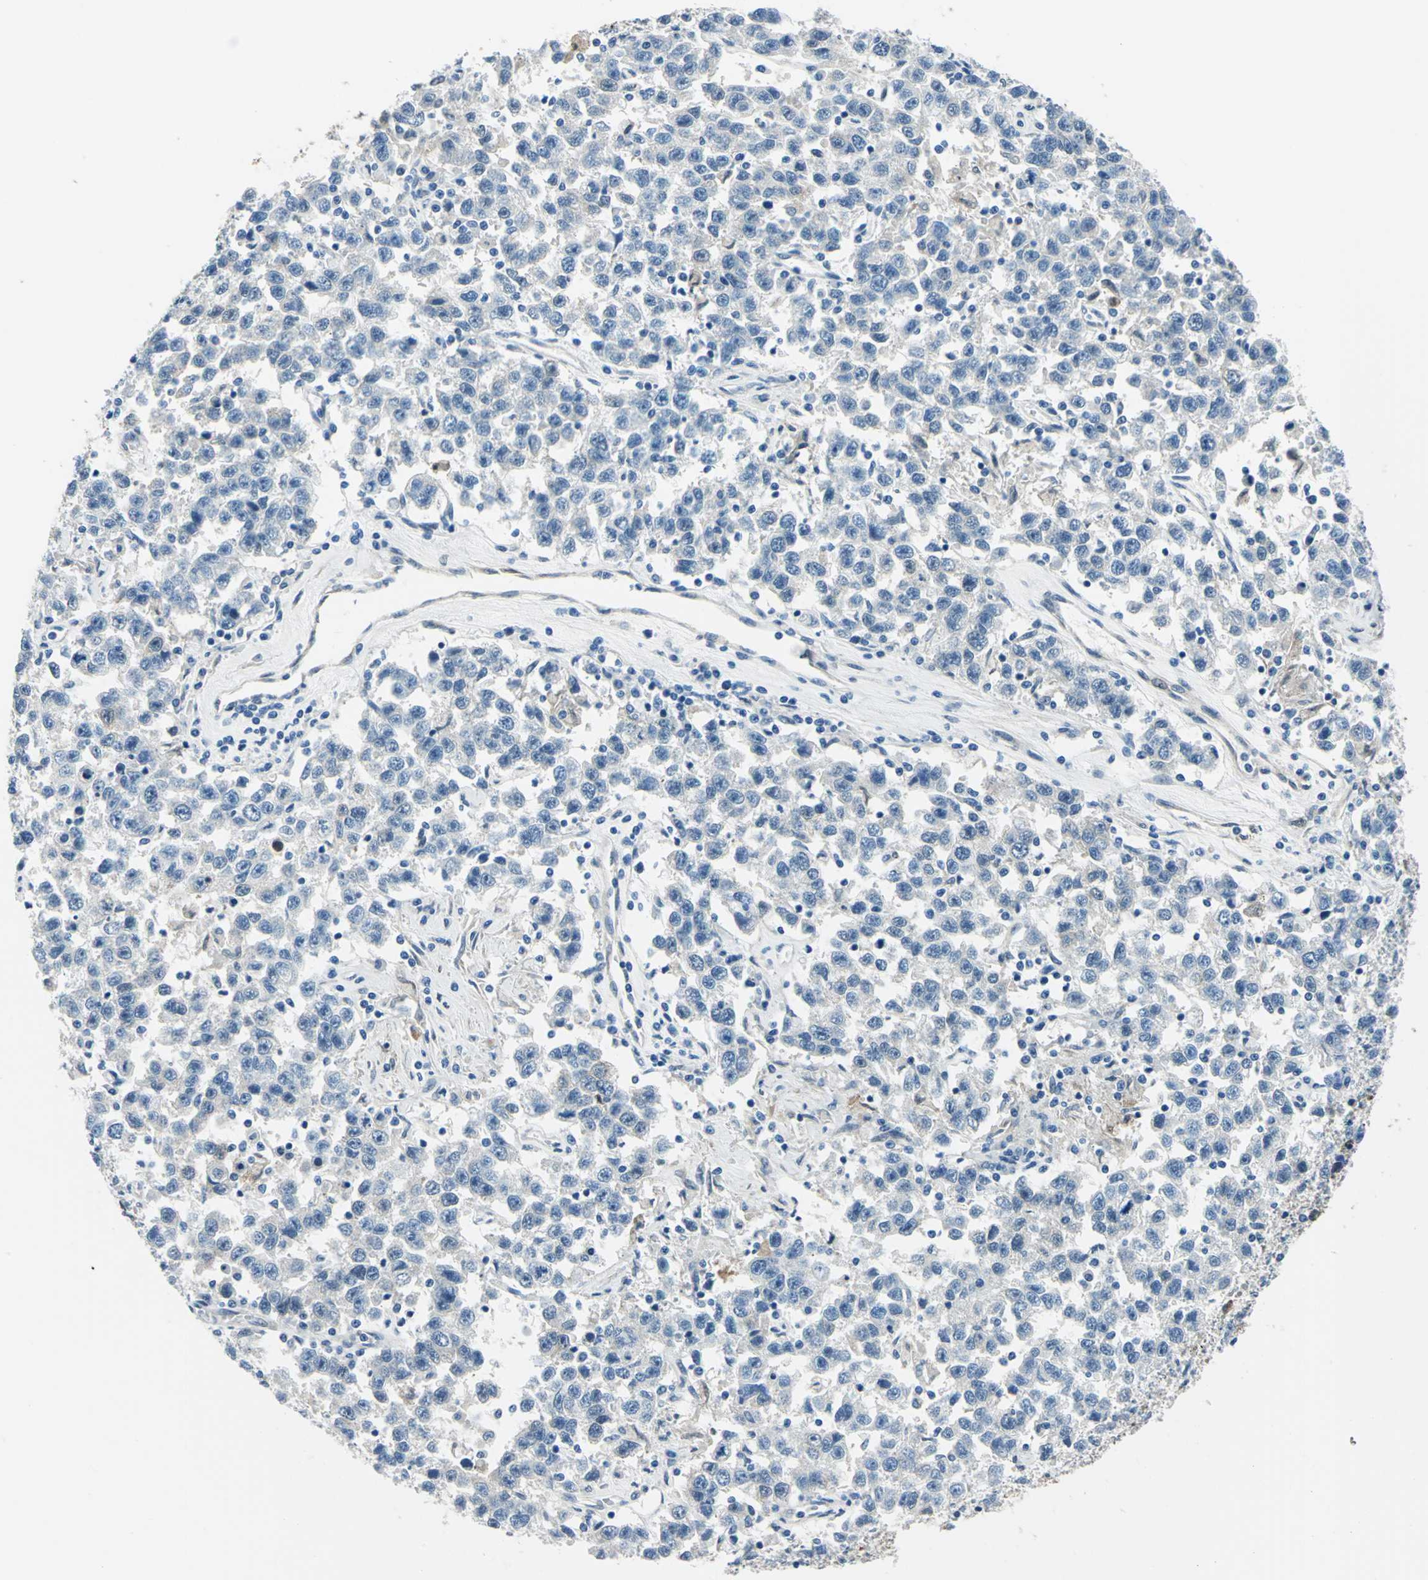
{"staining": {"intensity": "negative", "quantity": "none", "location": "none"}, "tissue": "testis cancer", "cell_type": "Tumor cells", "image_type": "cancer", "snomed": [{"axis": "morphology", "description": "Seminoma, NOS"}, {"axis": "topography", "description": "Testis"}], "caption": "Testis cancer was stained to show a protein in brown. There is no significant expression in tumor cells.", "gene": "HSPB1", "patient": {"sex": "male", "age": 41}}